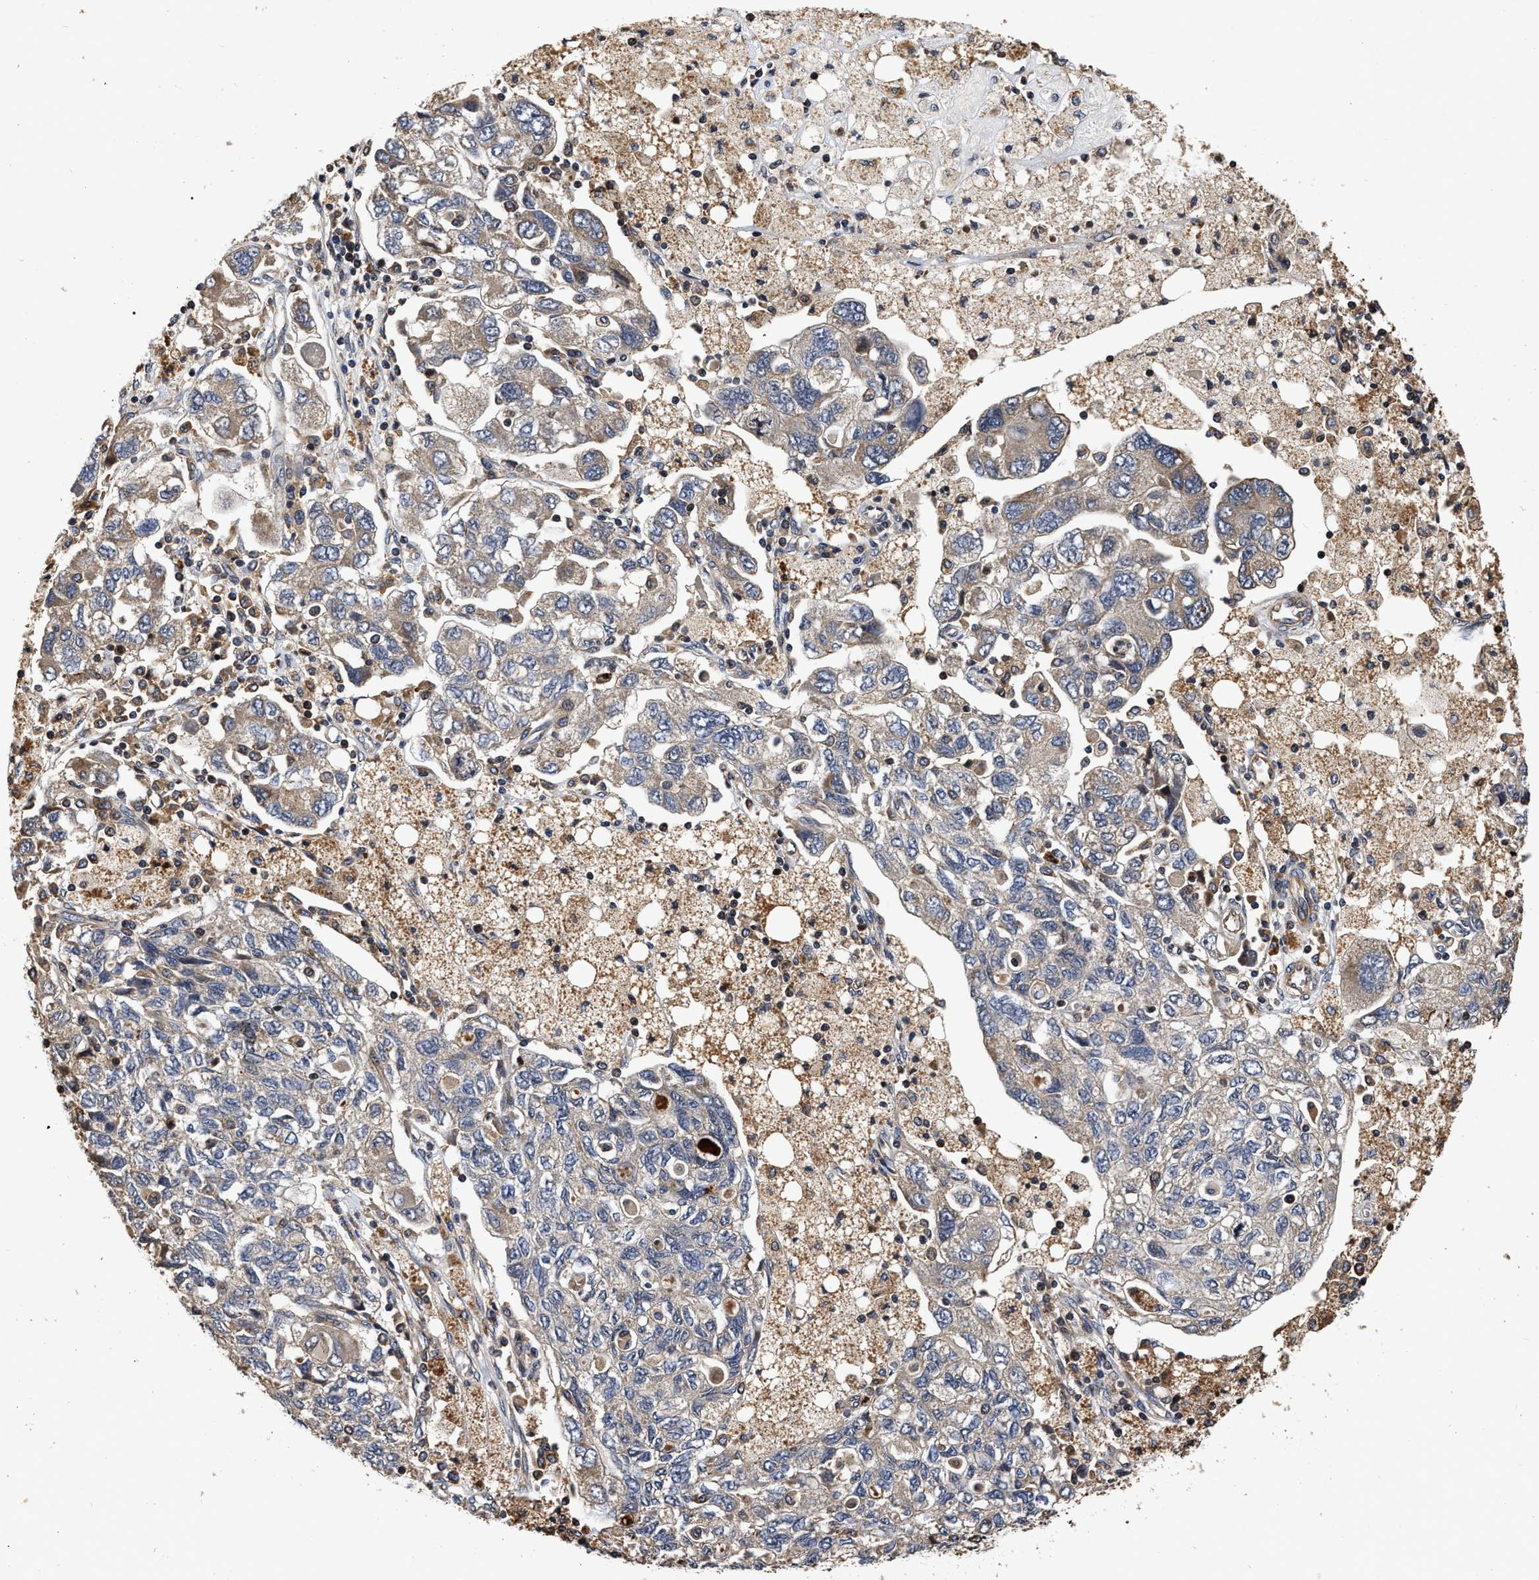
{"staining": {"intensity": "weak", "quantity": "25%-75%", "location": "cytoplasmic/membranous"}, "tissue": "ovarian cancer", "cell_type": "Tumor cells", "image_type": "cancer", "snomed": [{"axis": "morphology", "description": "Carcinoma, NOS"}, {"axis": "morphology", "description": "Cystadenocarcinoma, serous, NOS"}, {"axis": "topography", "description": "Ovary"}], "caption": "A histopathology image of human ovarian cancer (serous cystadenocarcinoma) stained for a protein displays weak cytoplasmic/membranous brown staining in tumor cells. The staining was performed using DAB to visualize the protein expression in brown, while the nuclei were stained in blue with hematoxylin (Magnification: 20x).", "gene": "ABCG8", "patient": {"sex": "female", "age": 69}}